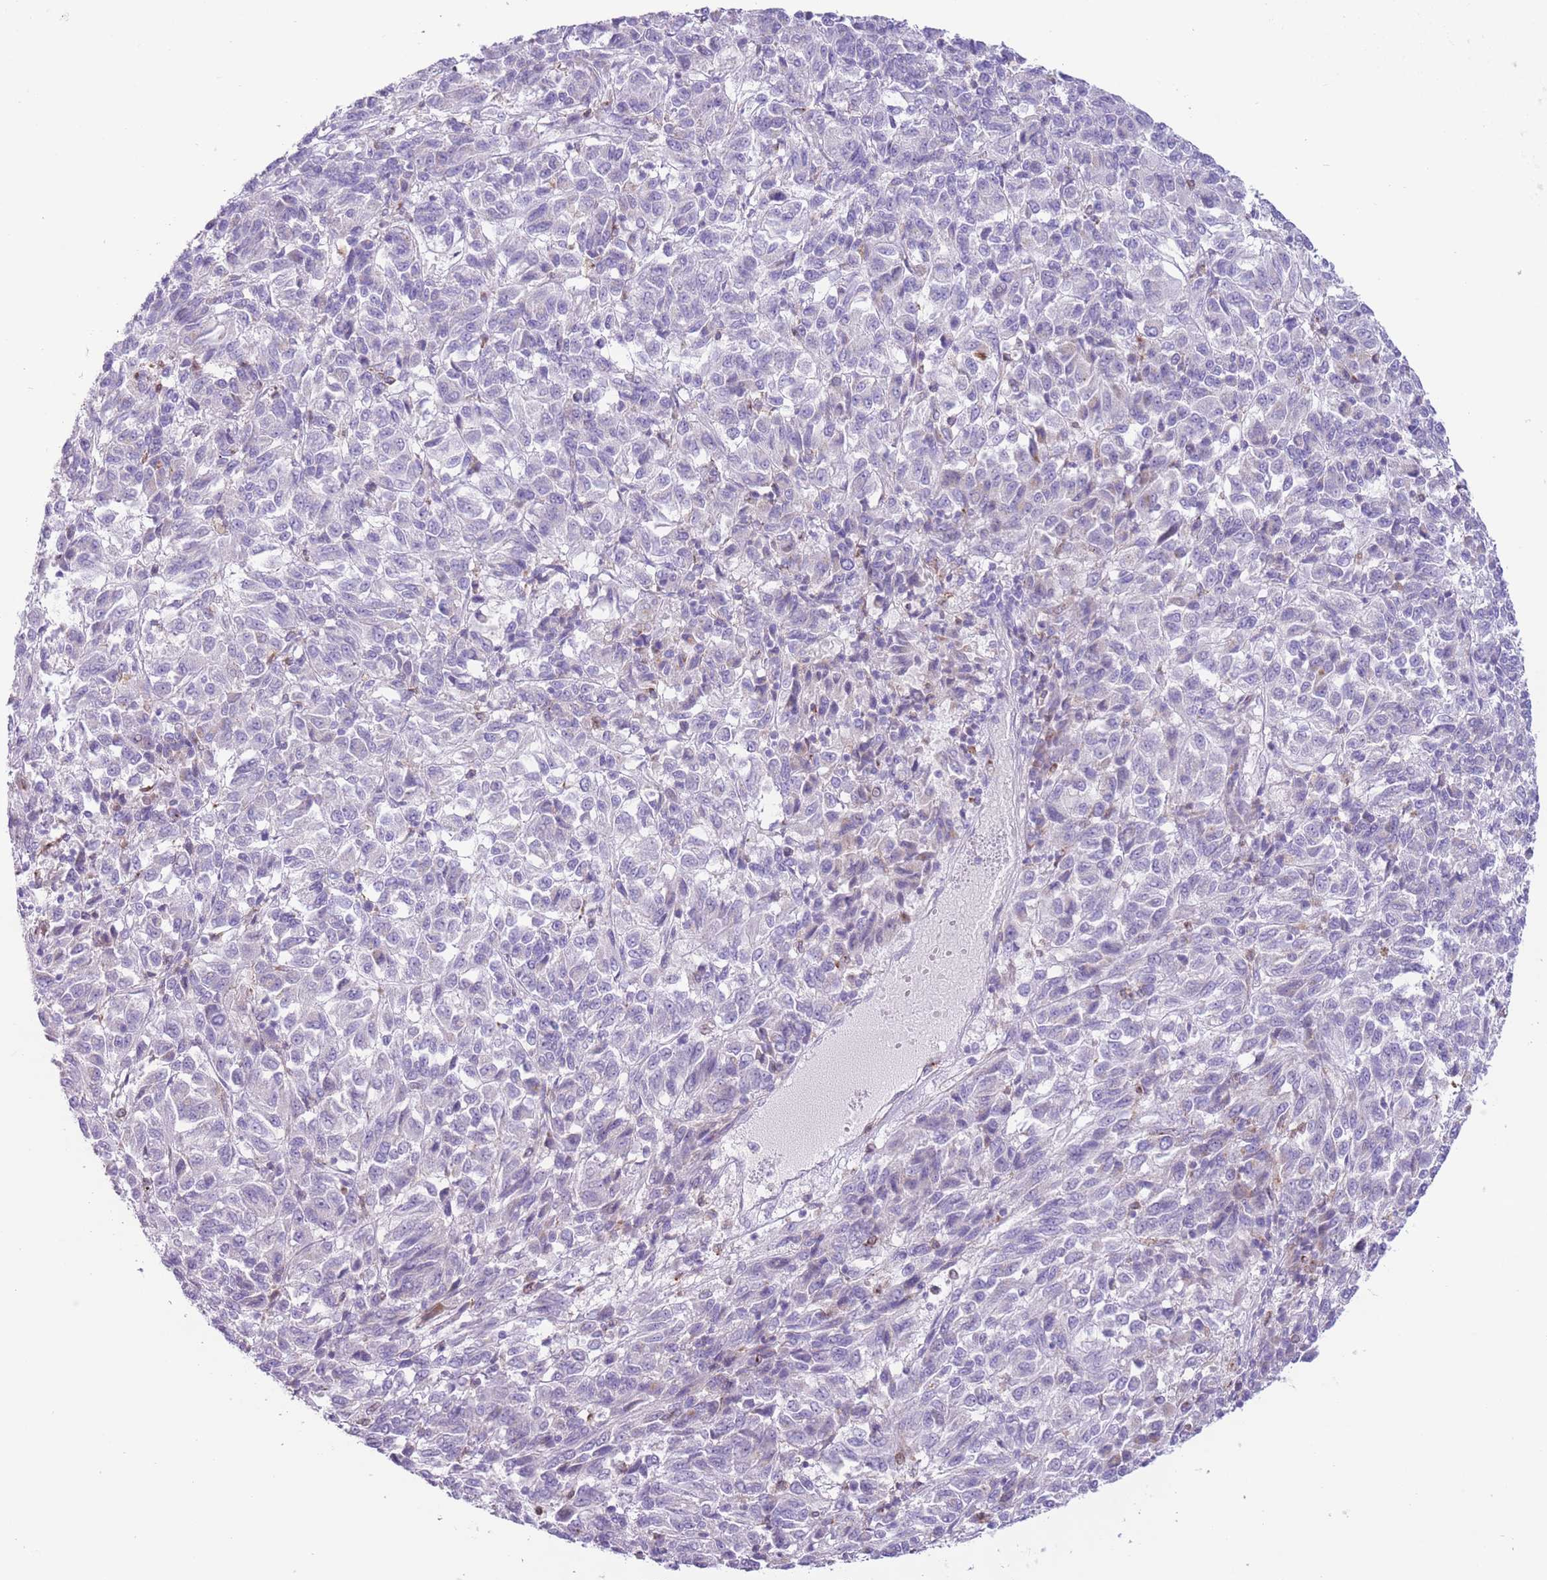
{"staining": {"intensity": "negative", "quantity": "none", "location": "none"}, "tissue": "melanoma", "cell_type": "Tumor cells", "image_type": "cancer", "snomed": [{"axis": "morphology", "description": "Malignant melanoma, Metastatic site"}, {"axis": "topography", "description": "Lung"}], "caption": "DAB immunohistochemical staining of human melanoma shows no significant staining in tumor cells. (DAB (3,3'-diaminobenzidine) IHC with hematoxylin counter stain).", "gene": "ZNF697", "patient": {"sex": "male", "age": 64}}